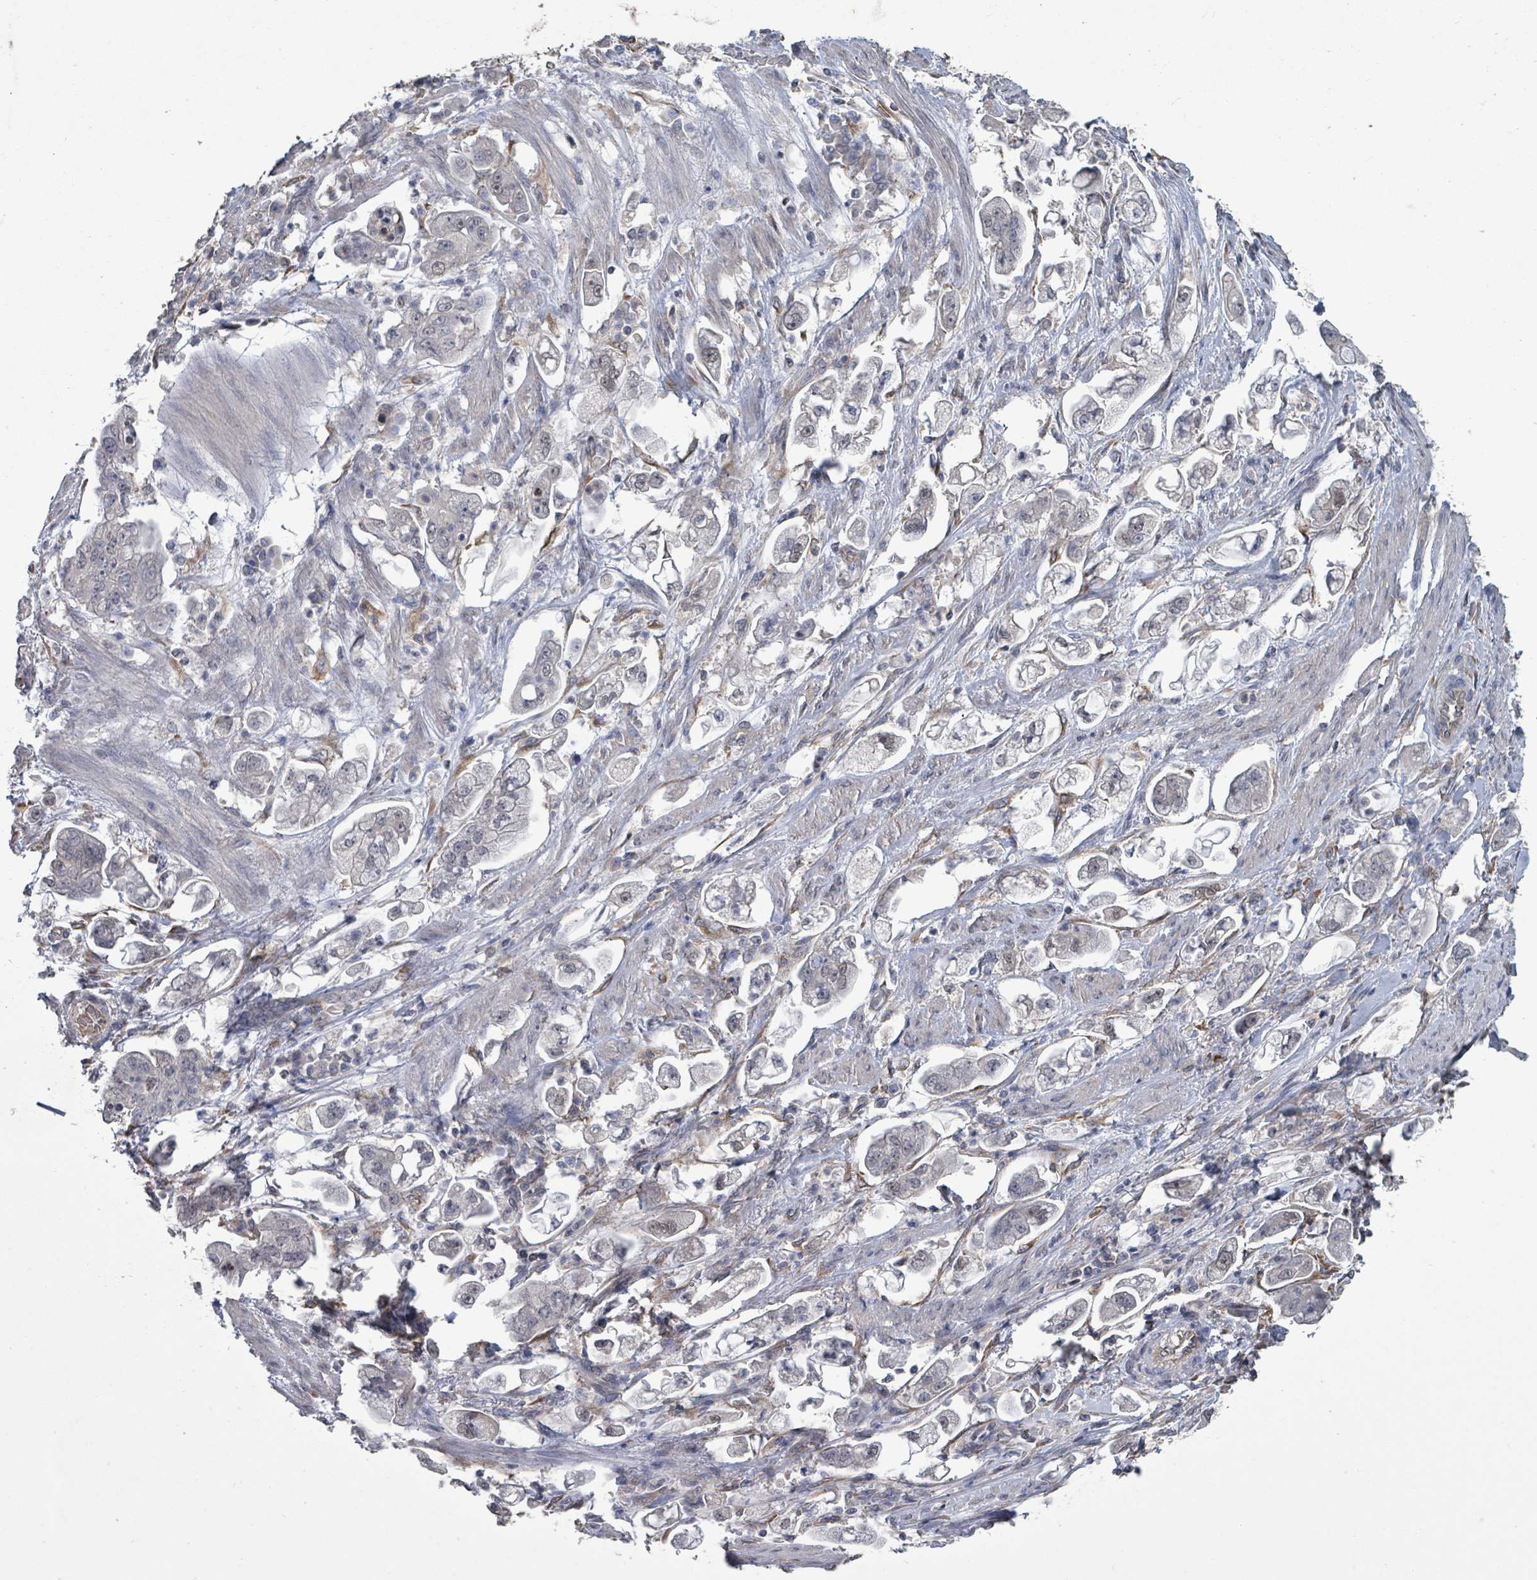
{"staining": {"intensity": "negative", "quantity": "none", "location": "none"}, "tissue": "stomach cancer", "cell_type": "Tumor cells", "image_type": "cancer", "snomed": [{"axis": "morphology", "description": "Adenocarcinoma, NOS"}, {"axis": "topography", "description": "Stomach"}], "caption": "High power microscopy photomicrograph of an immunohistochemistry micrograph of stomach cancer (adenocarcinoma), revealing no significant staining in tumor cells.", "gene": "SLC9A7", "patient": {"sex": "male", "age": 62}}